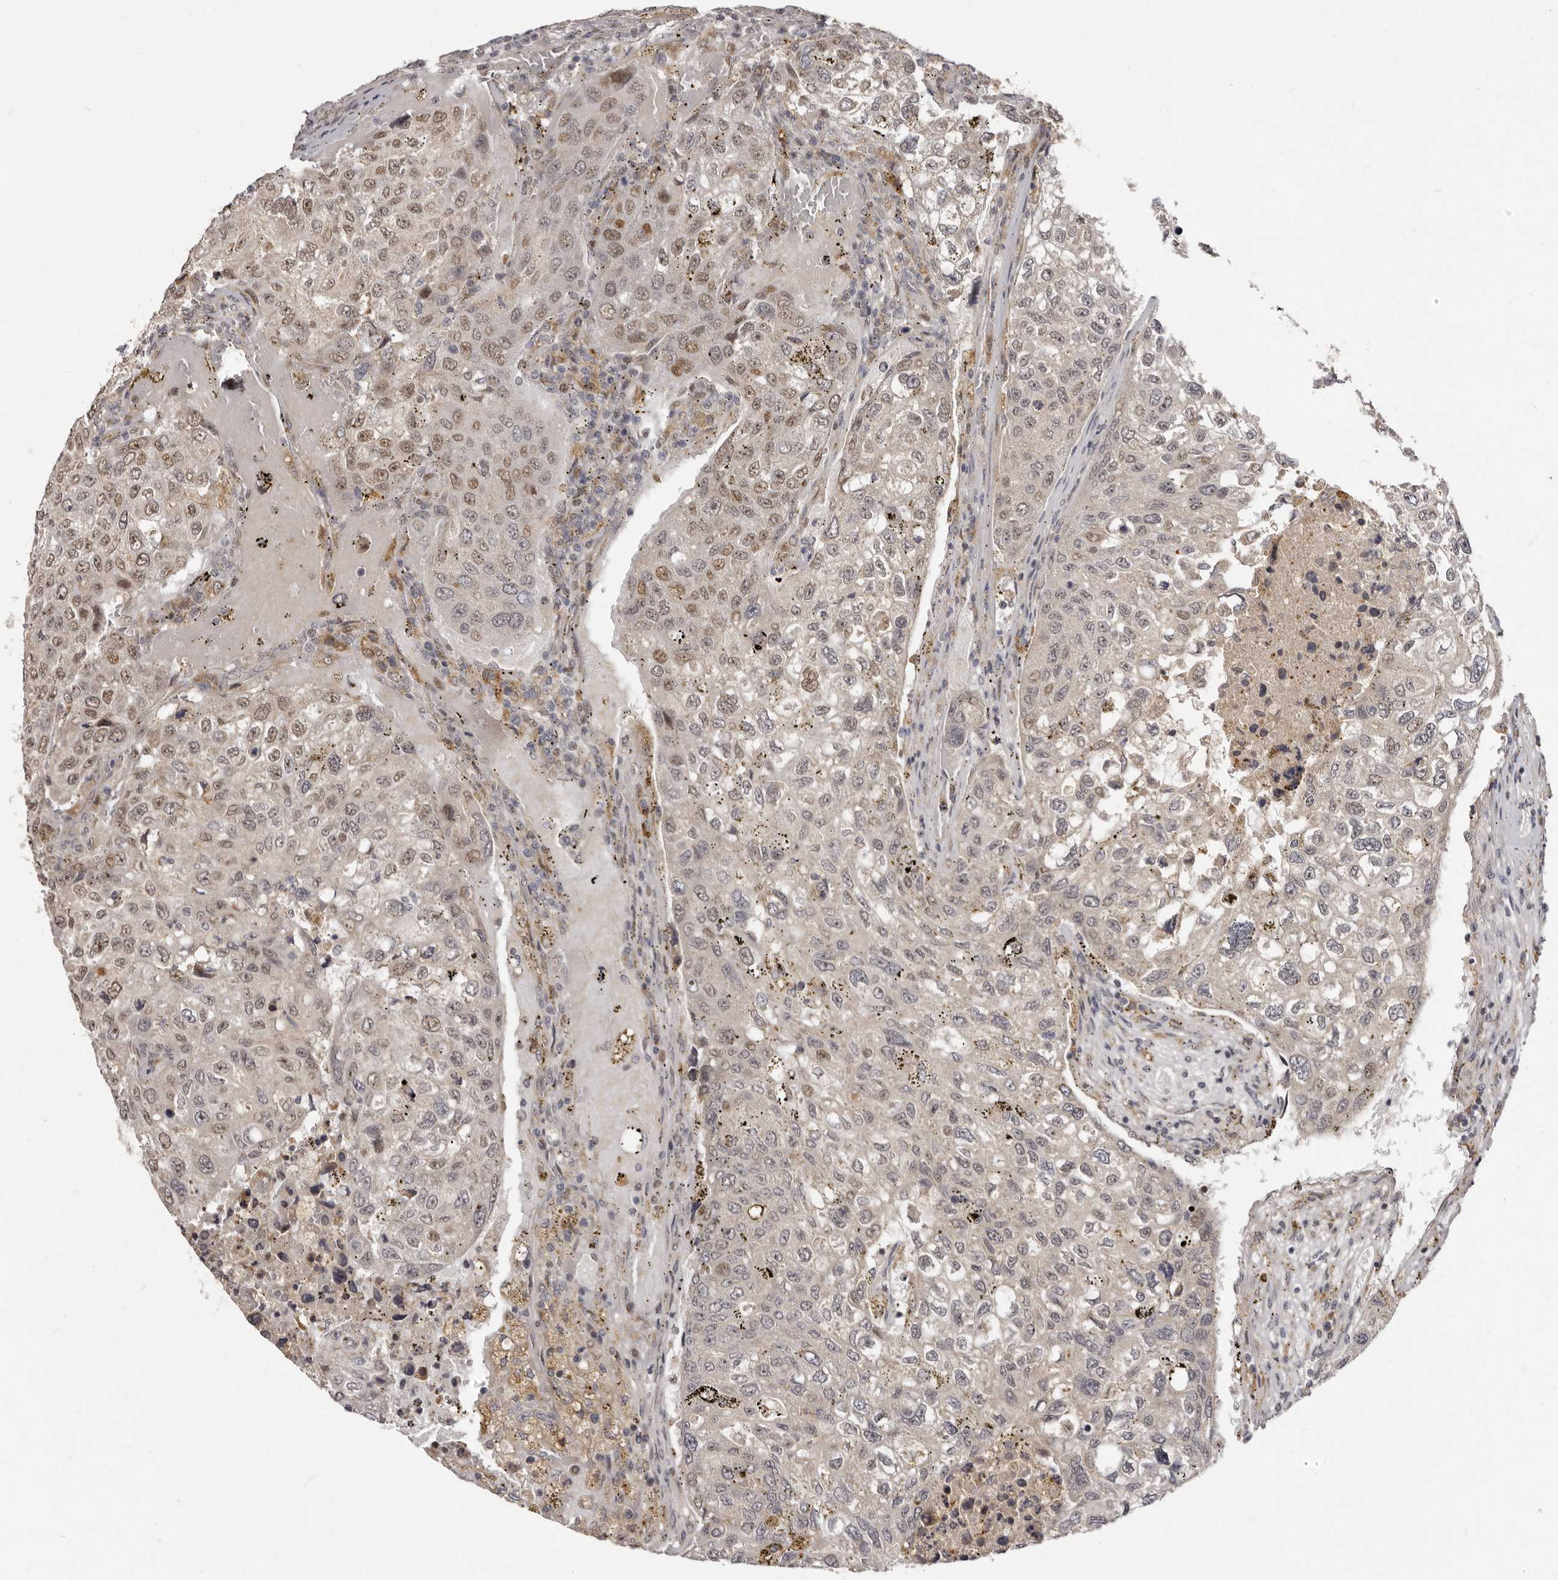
{"staining": {"intensity": "weak", "quantity": "<25%", "location": "nuclear"}, "tissue": "urothelial cancer", "cell_type": "Tumor cells", "image_type": "cancer", "snomed": [{"axis": "morphology", "description": "Urothelial carcinoma, High grade"}, {"axis": "topography", "description": "Lymph node"}, {"axis": "topography", "description": "Urinary bladder"}], "caption": "High magnification brightfield microscopy of urothelial cancer stained with DAB (3,3'-diaminobenzidine) (brown) and counterstained with hematoxylin (blue): tumor cells show no significant staining.", "gene": "ZNF326", "patient": {"sex": "male", "age": 51}}